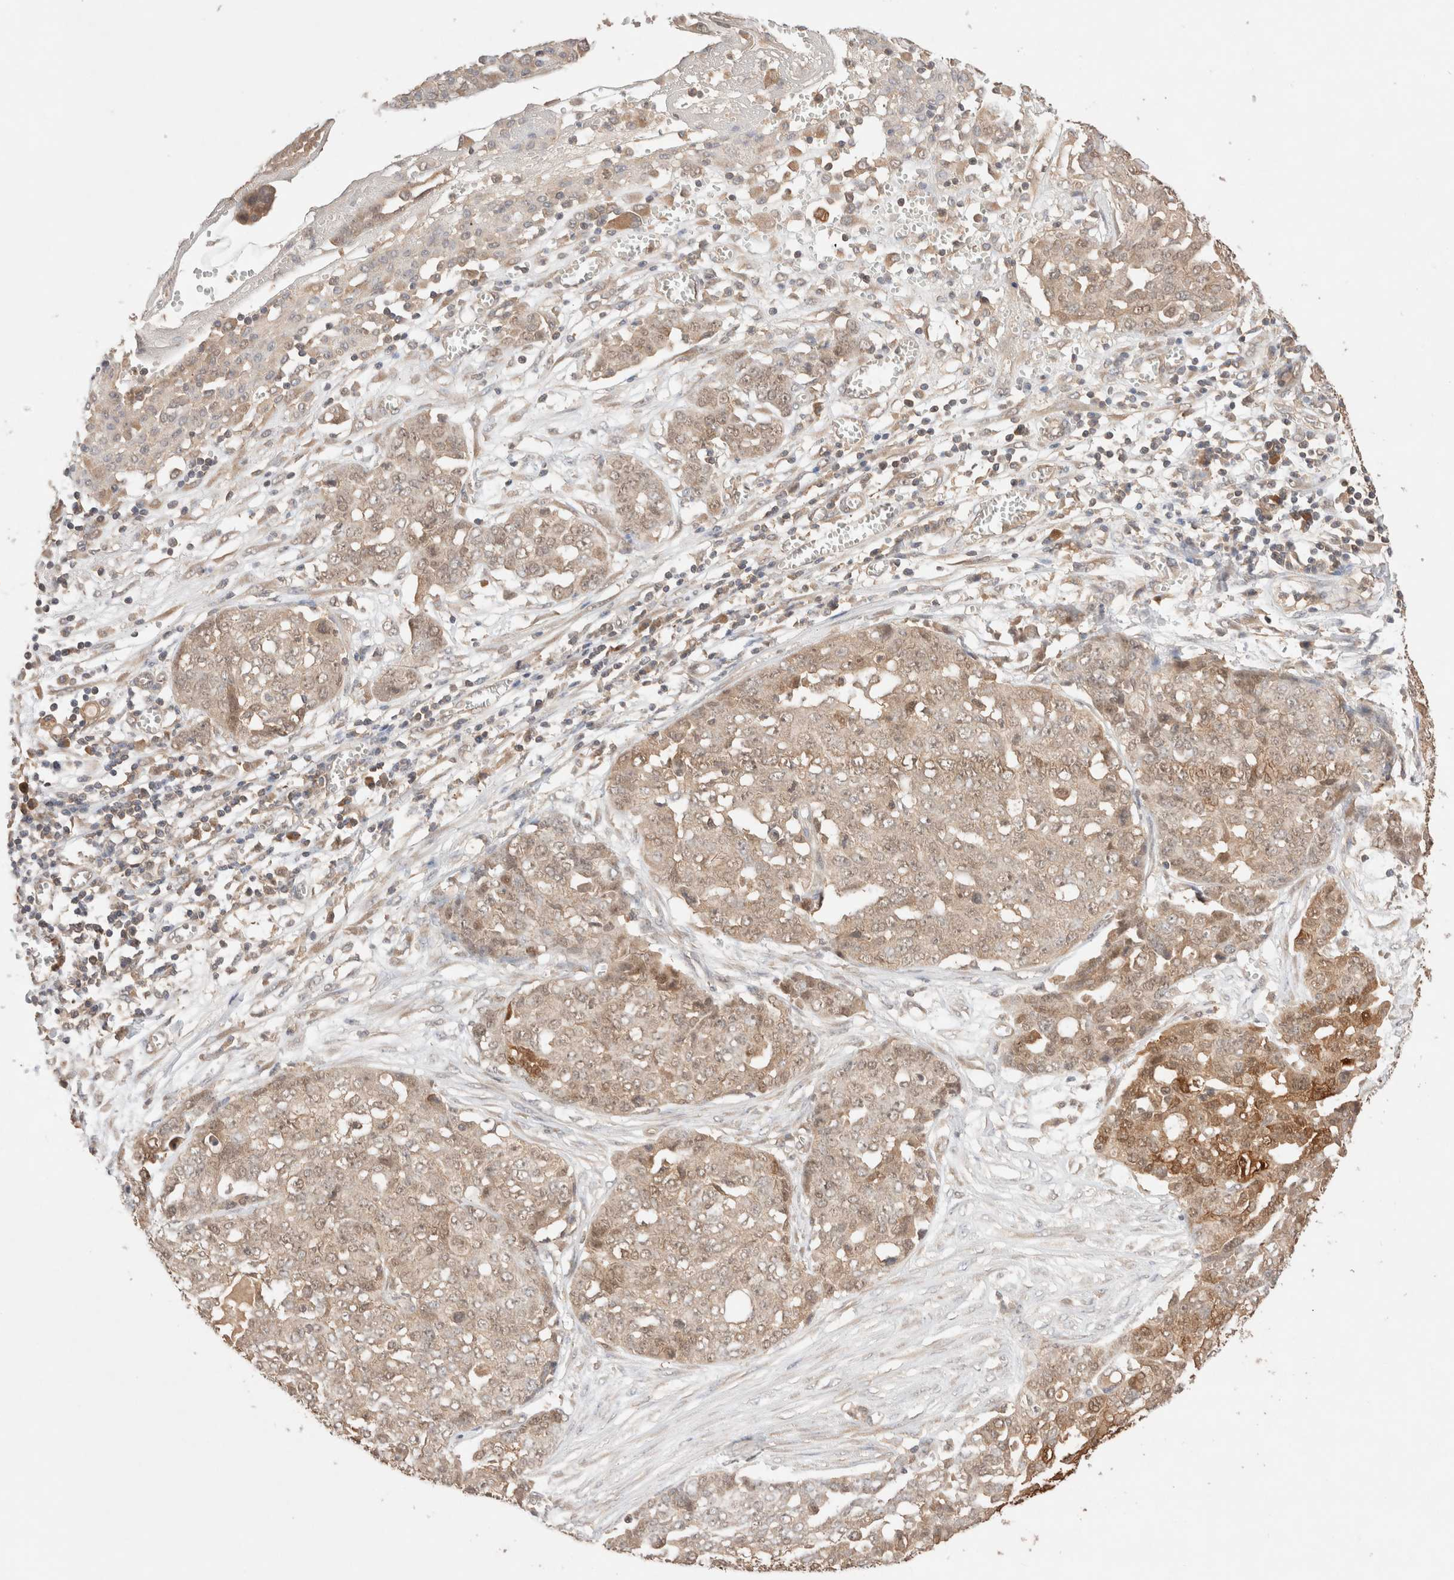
{"staining": {"intensity": "moderate", "quantity": ">75%", "location": "cytoplasmic/membranous"}, "tissue": "ovarian cancer", "cell_type": "Tumor cells", "image_type": "cancer", "snomed": [{"axis": "morphology", "description": "Cystadenocarcinoma, serous, NOS"}, {"axis": "topography", "description": "Soft tissue"}, {"axis": "topography", "description": "Ovary"}], "caption": "Protein analysis of ovarian cancer tissue displays moderate cytoplasmic/membranous staining in approximately >75% of tumor cells.", "gene": "CARNMT1", "patient": {"sex": "female", "age": 57}}